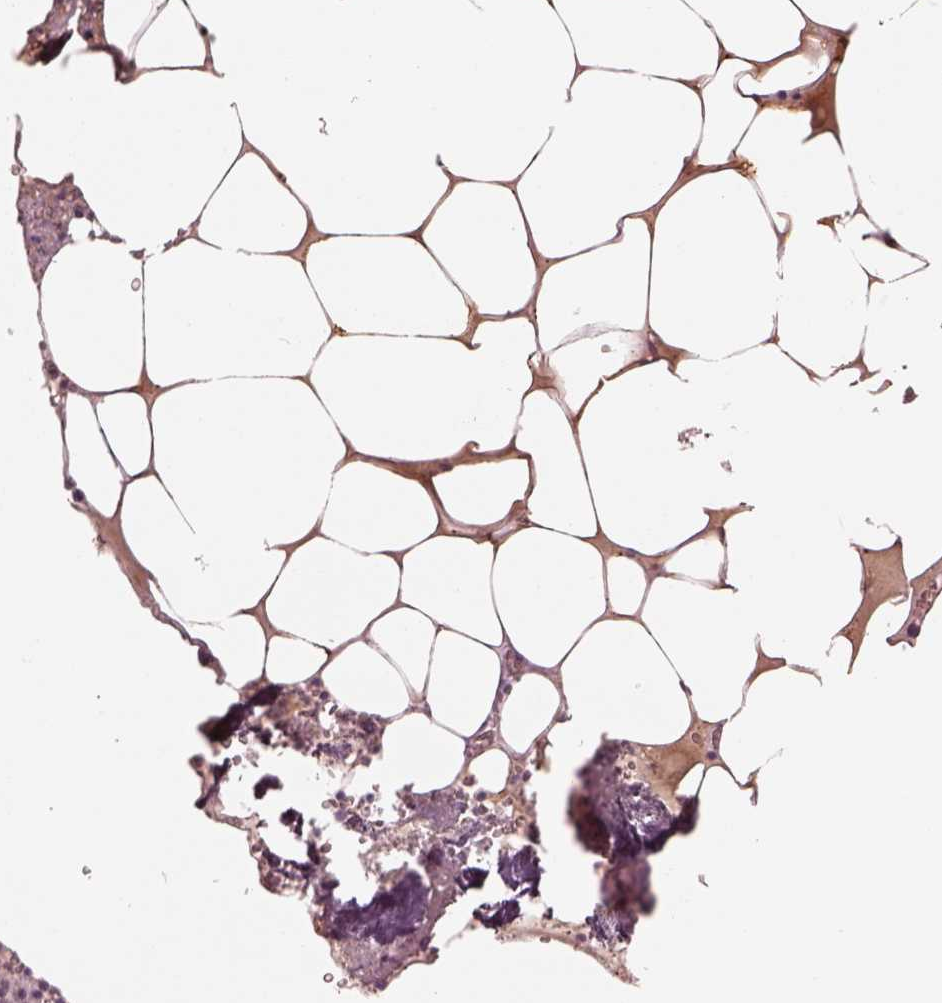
{"staining": {"intensity": "negative", "quantity": "none", "location": "none"}, "tissue": "bone marrow", "cell_type": "Hematopoietic cells", "image_type": "normal", "snomed": [{"axis": "morphology", "description": "Normal tissue, NOS"}, {"axis": "topography", "description": "Bone marrow"}], "caption": "This image is of normal bone marrow stained with immunohistochemistry (IHC) to label a protein in brown with the nuclei are counter-stained blue. There is no positivity in hematopoietic cells. The staining is performed using DAB (3,3'-diaminobenzidine) brown chromogen with nuclei counter-stained in using hematoxylin.", "gene": "ACACB", "patient": {"sex": "male", "age": 54}}